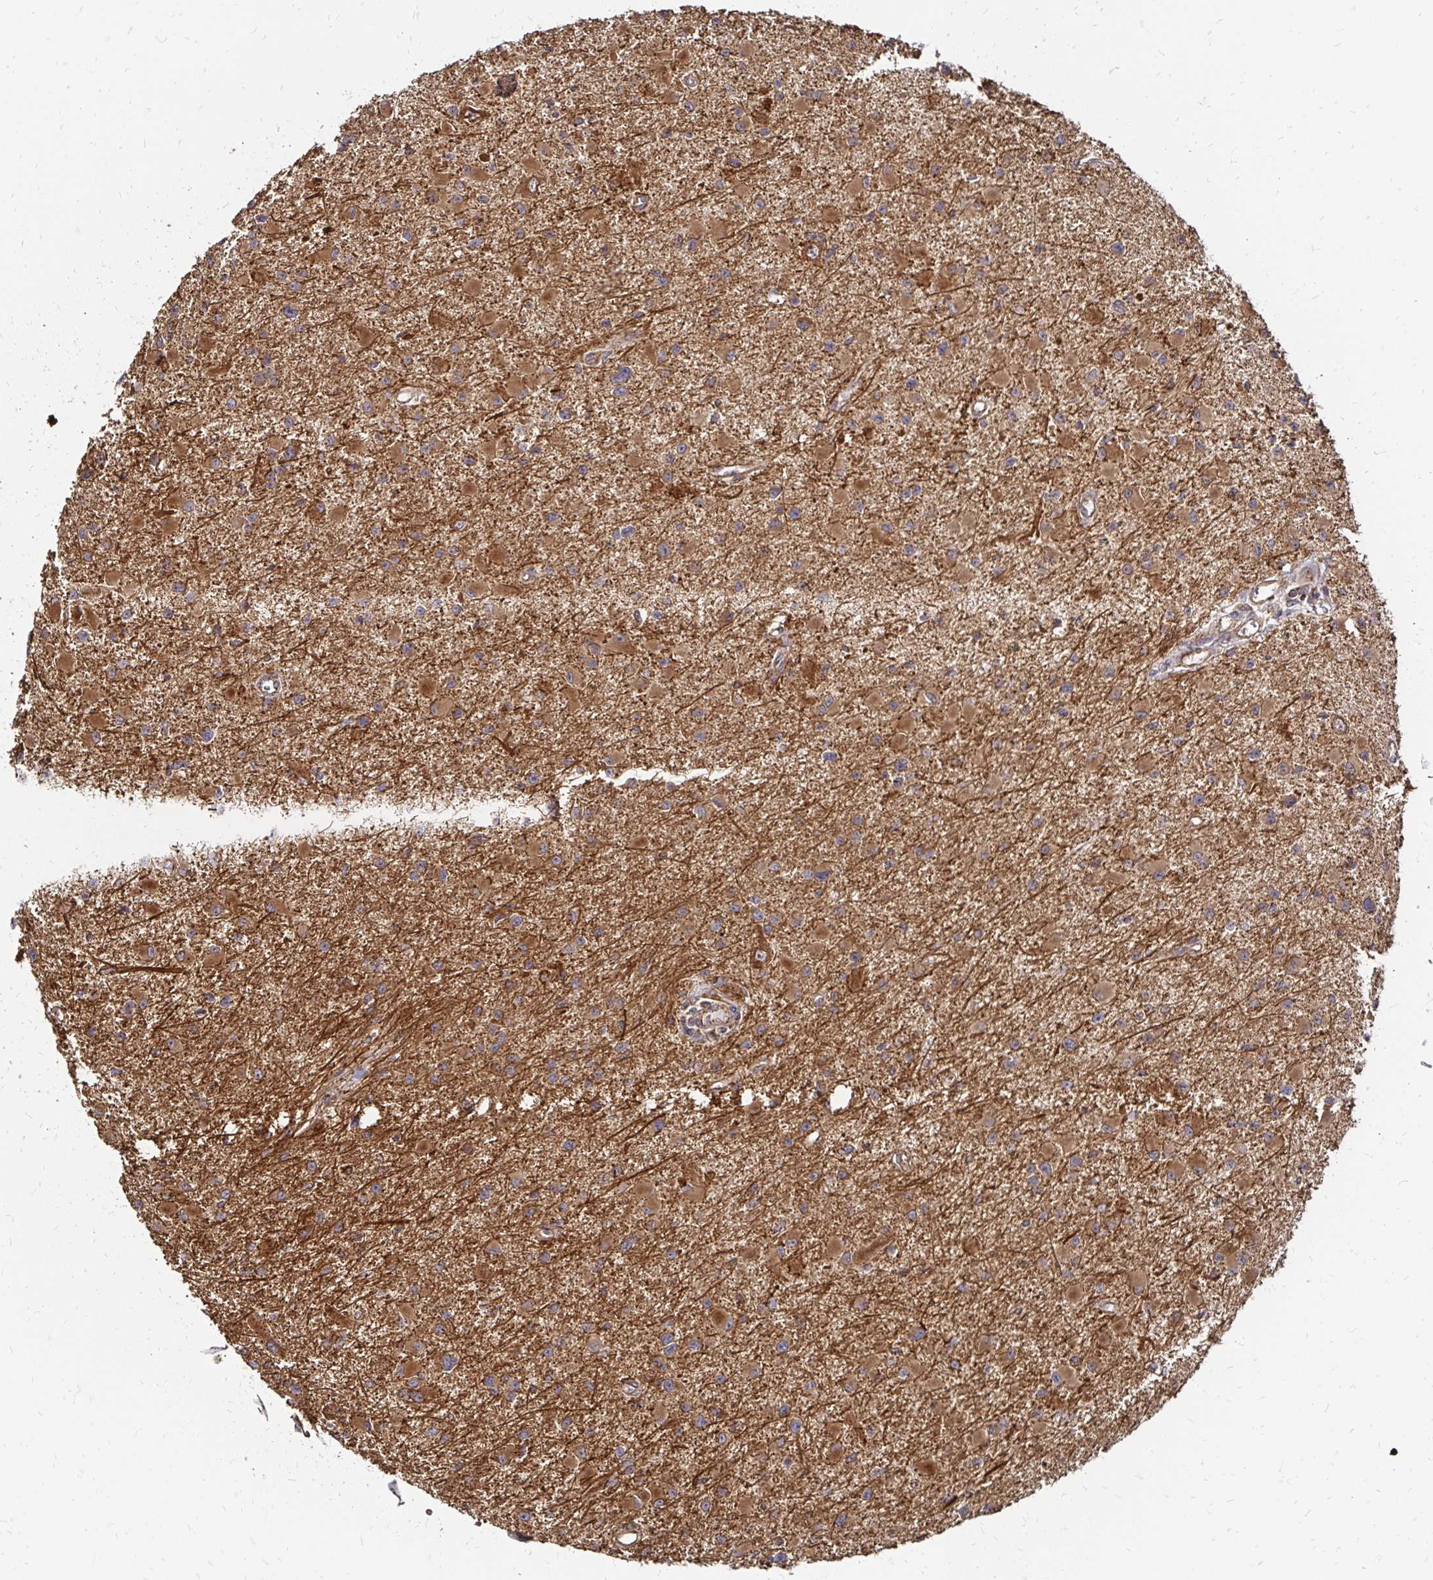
{"staining": {"intensity": "strong", "quantity": ">75%", "location": "cytoplasmic/membranous"}, "tissue": "glioma", "cell_type": "Tumor cells", "image_type": "cancer", "snomed": [{"axis": "morphology", "description": "Glioma, malignant, High grade"}, {"axis": "topography", "description": "Brain"}], "caption": "Protein expression analysis of human malignant high-grade glioma reveals strong cytoplasmic/membranous staining in approximately >75% of tumor cells. (brown staining indicates protein expression, while blue staining denotes nuclei).", "gene": "ZW10", "patient": {"sex": "male", "age": 54}}